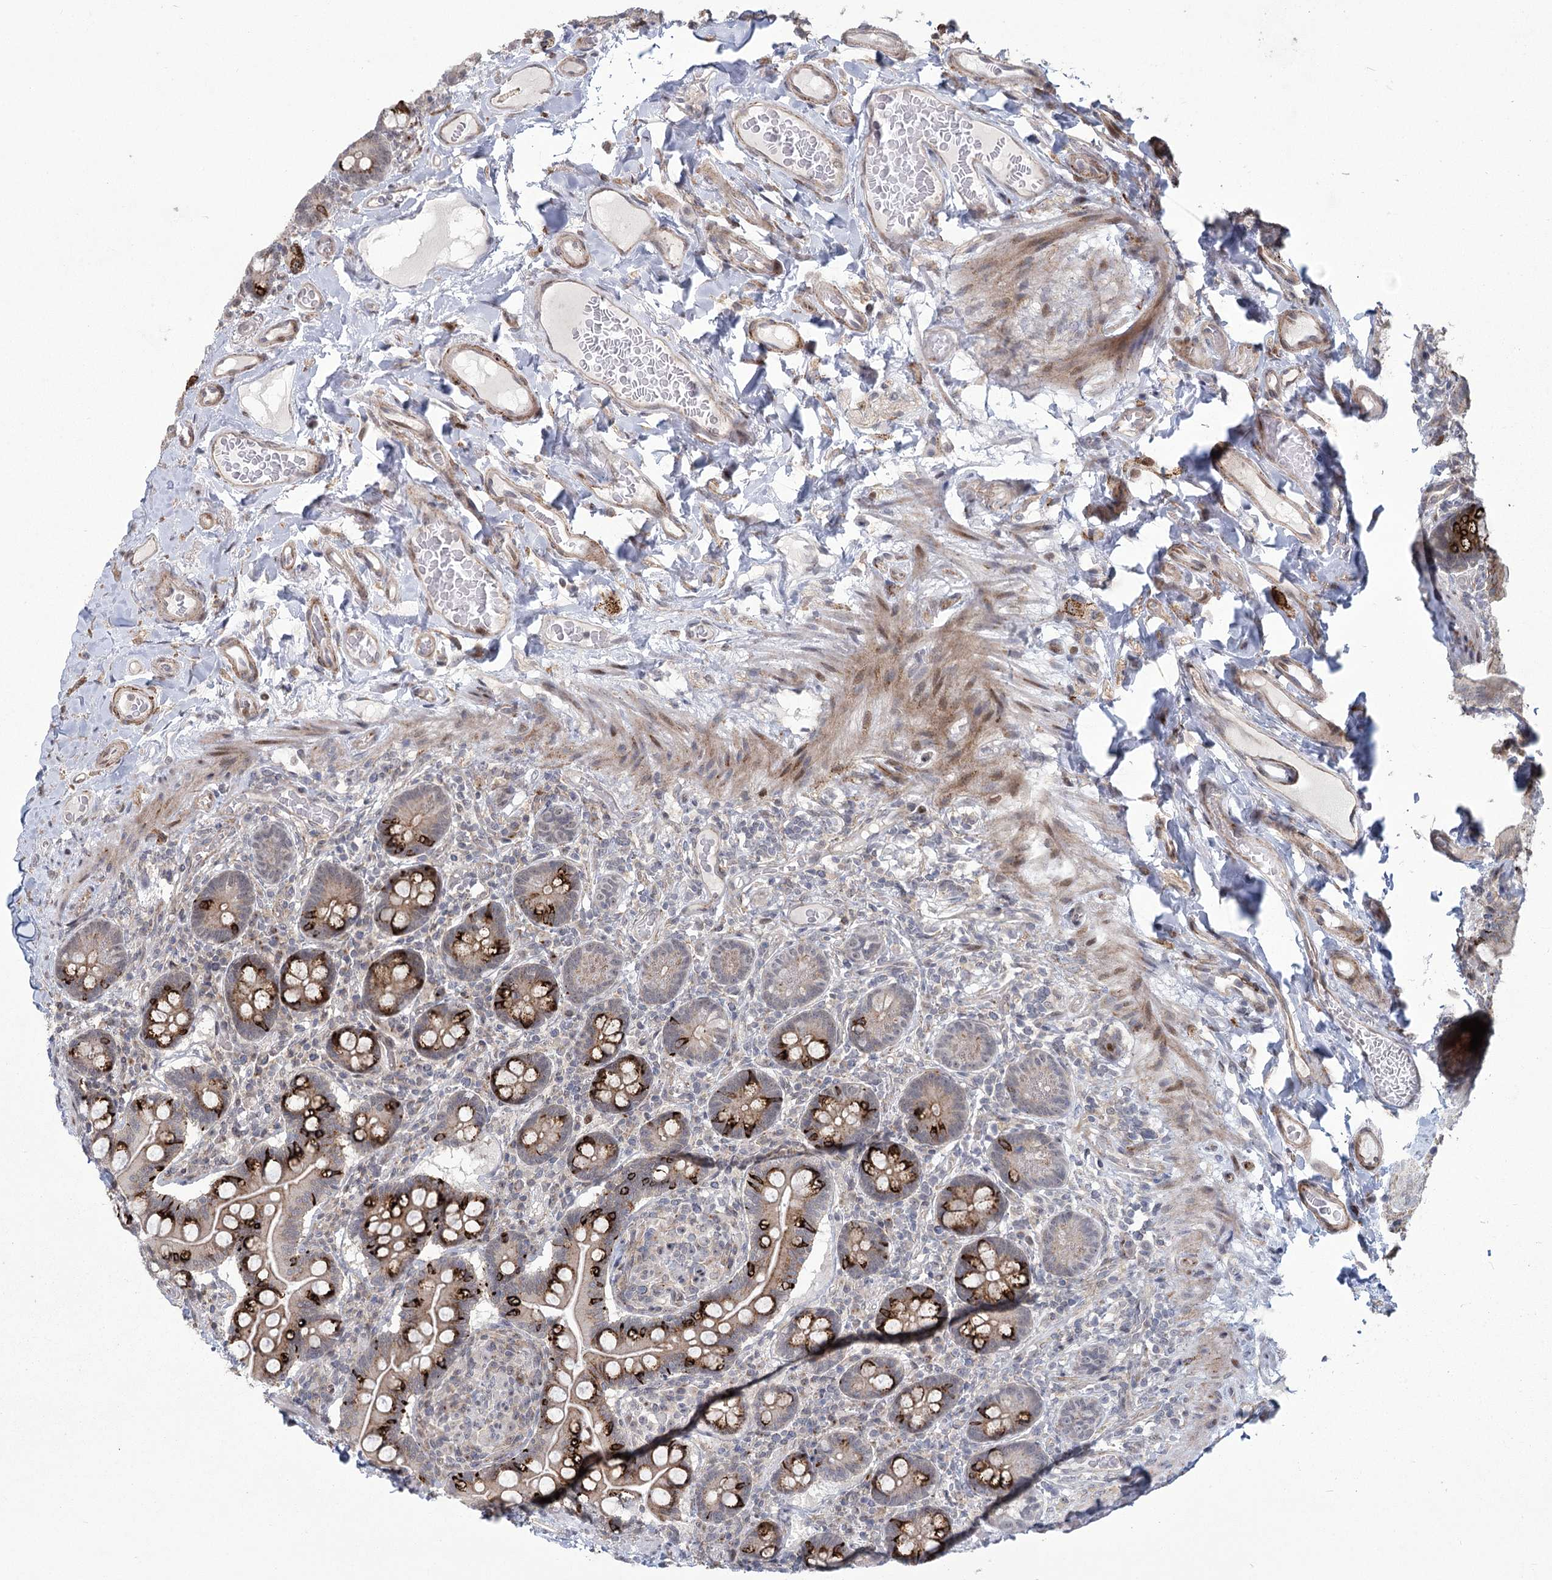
{"staining": {"intensity": "strong", "quantity": ">75%", "location": "cytoplasmic/membranous"}, "tissue": "small intestine", "cell_type": "Glandular cells", "image_type": "normal", "snomed": [{"axis": "morphology", "description": "Normal tissue, NOS"}, {"axis": "topography", "description": "Small intestine"}], "caption": "Glandular cells display high levels of strong cytoplasmic/membranous expression in approximately >75% of cells in unremarkable human small intestine.", "gene": "PARM1", "patient": {"sex": "female", "age": 64}}